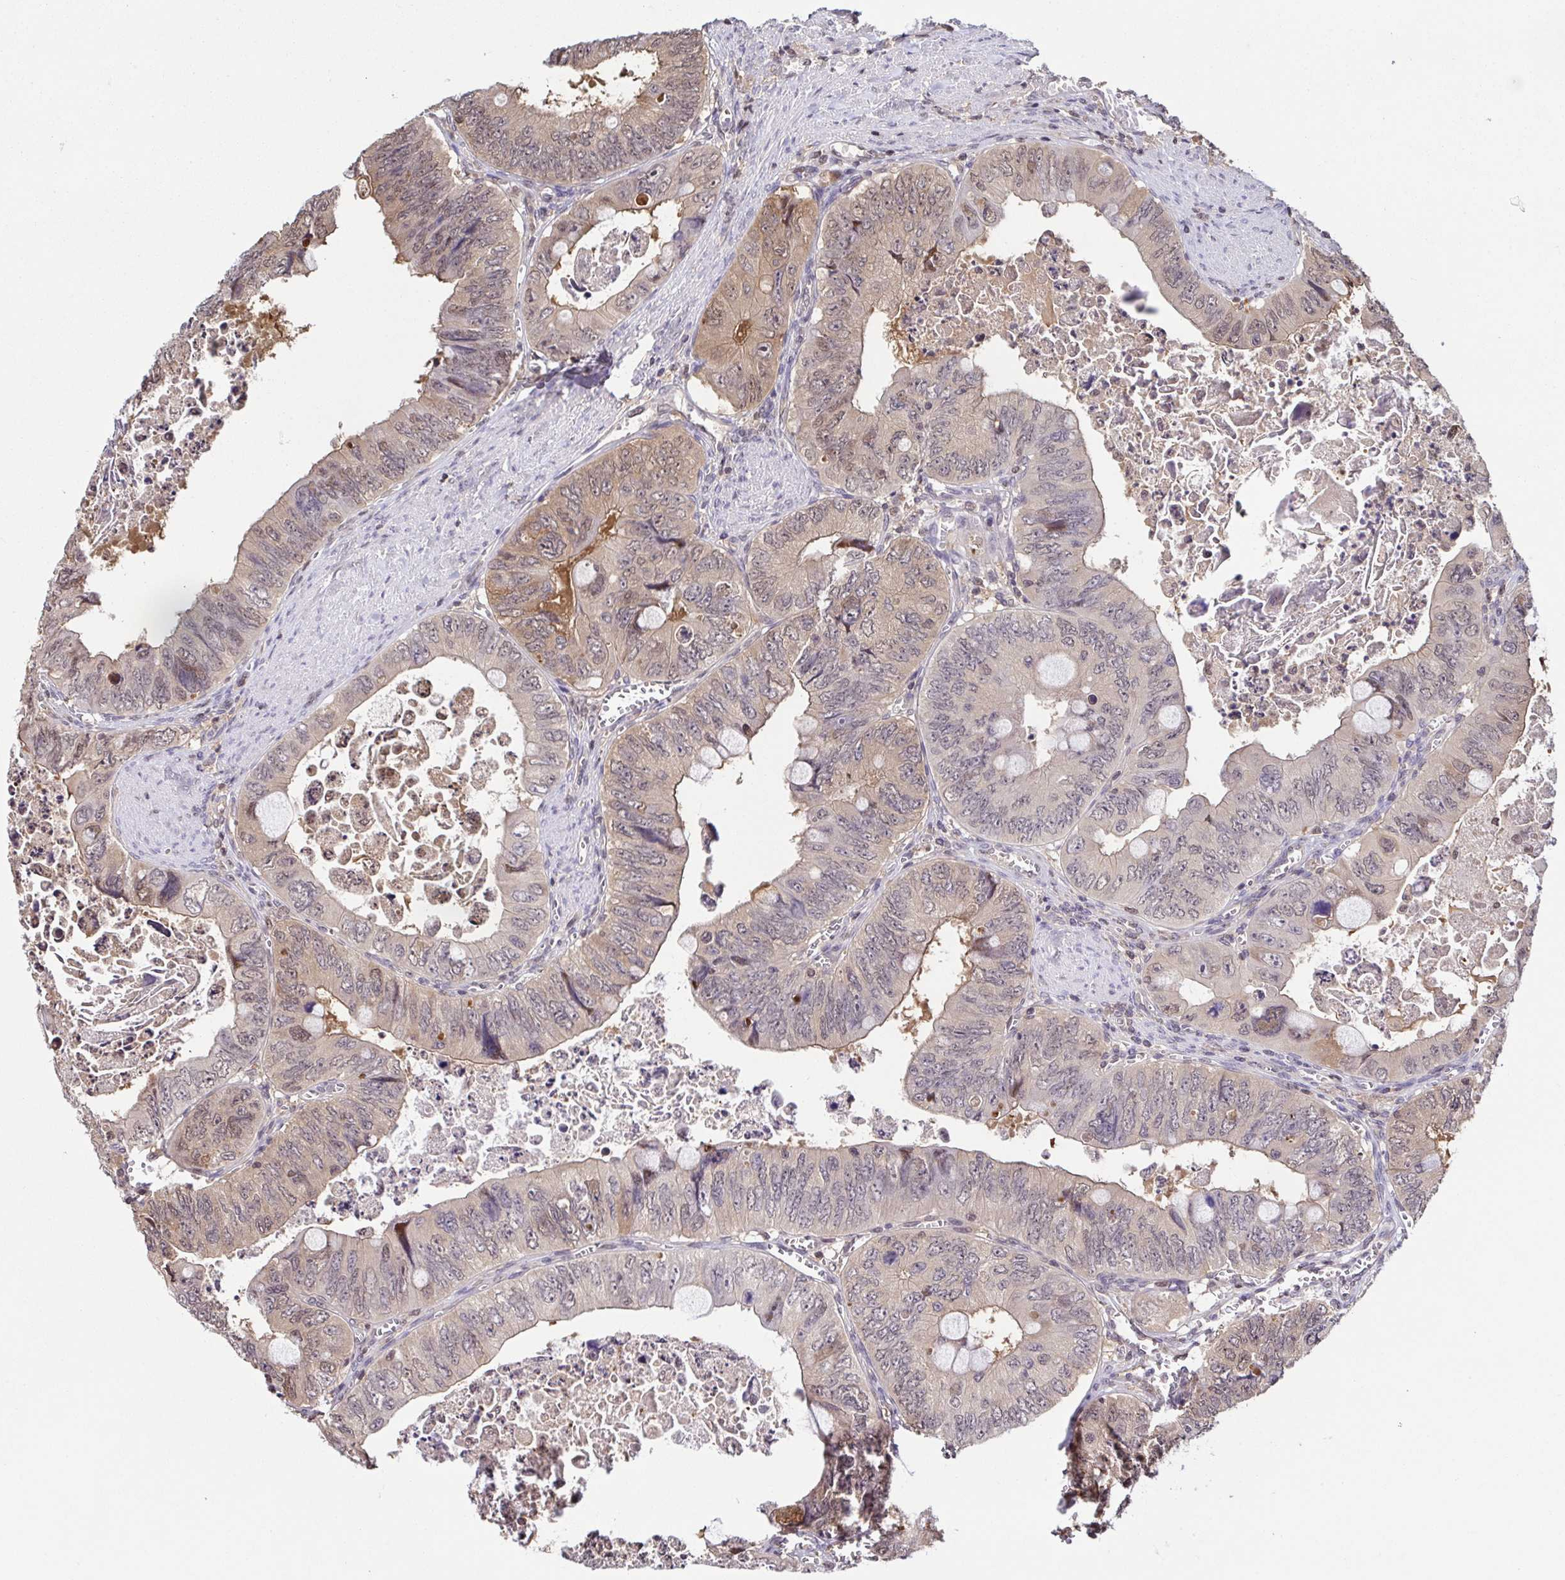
{"staining": {"intensity": "weak", "quantity": "25%-75%", "location": "cytoplasmic/membranous,nuclear"}, "tissue": "colorectal cancer", "cell_type": "Tumor cells", "image_type": "cancer", "snomed": [{"axis": "morphology", "description": "Adenocarcinoma, NOS"}, {"axis": "topography", "description": "Colon"}], "caption": "Colorectal cancer (adenocarcinoma) was stained to show a protein in brown. There is low levels of weak cytoplasmic/membranous and nuclear expression in about 25%-75% of tumor cells. (IHC, brightfield microscopy, high magnification).", "gene": "PSMB9", "patient": {"sex": "female", "age": 84}}